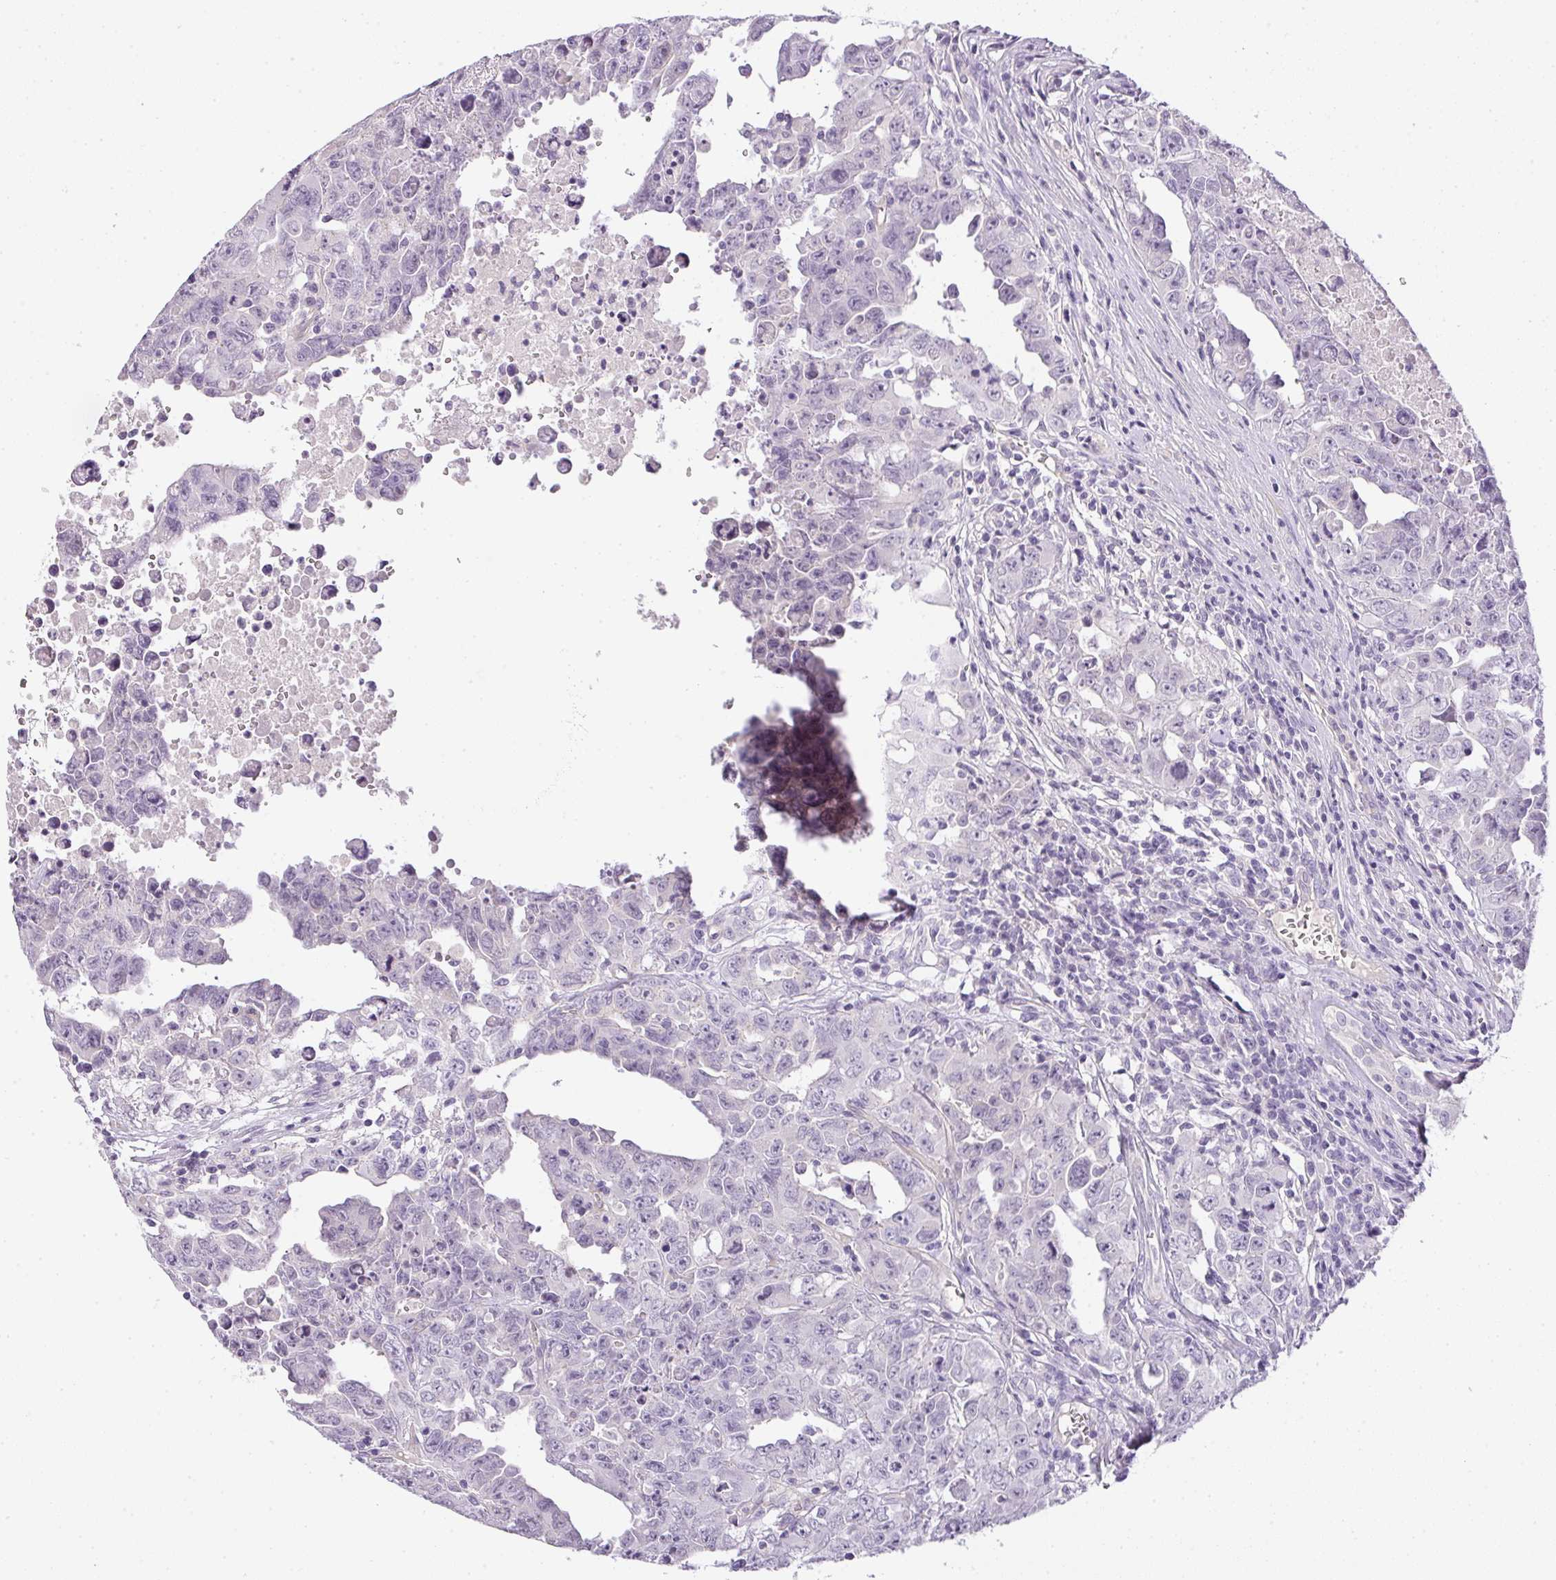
{"staining": {"intensity": "negative", "quantity": "none", "location": "none"}, "tissue": "testis cancer", "cell_type": "Tumor cells", "image_type": "cancer", "snomed": [{"axis": "morphology", "description": "Carcinoma, Embryonal, NOS"}, {"axis": "topography", "description": "Testis"}], "caption": "Protein analysis of embryonal carcinoma (testis) demonstrates no significant positivity in tumor cells. Brightfield microscopy of IHC stained with DAB (3,3'-diaminobenzidine) (brown) and hematoxylin (blue), captured at high magnification.", "gene": "RAX2", "patient": {"sex": "male", "age": 24}}